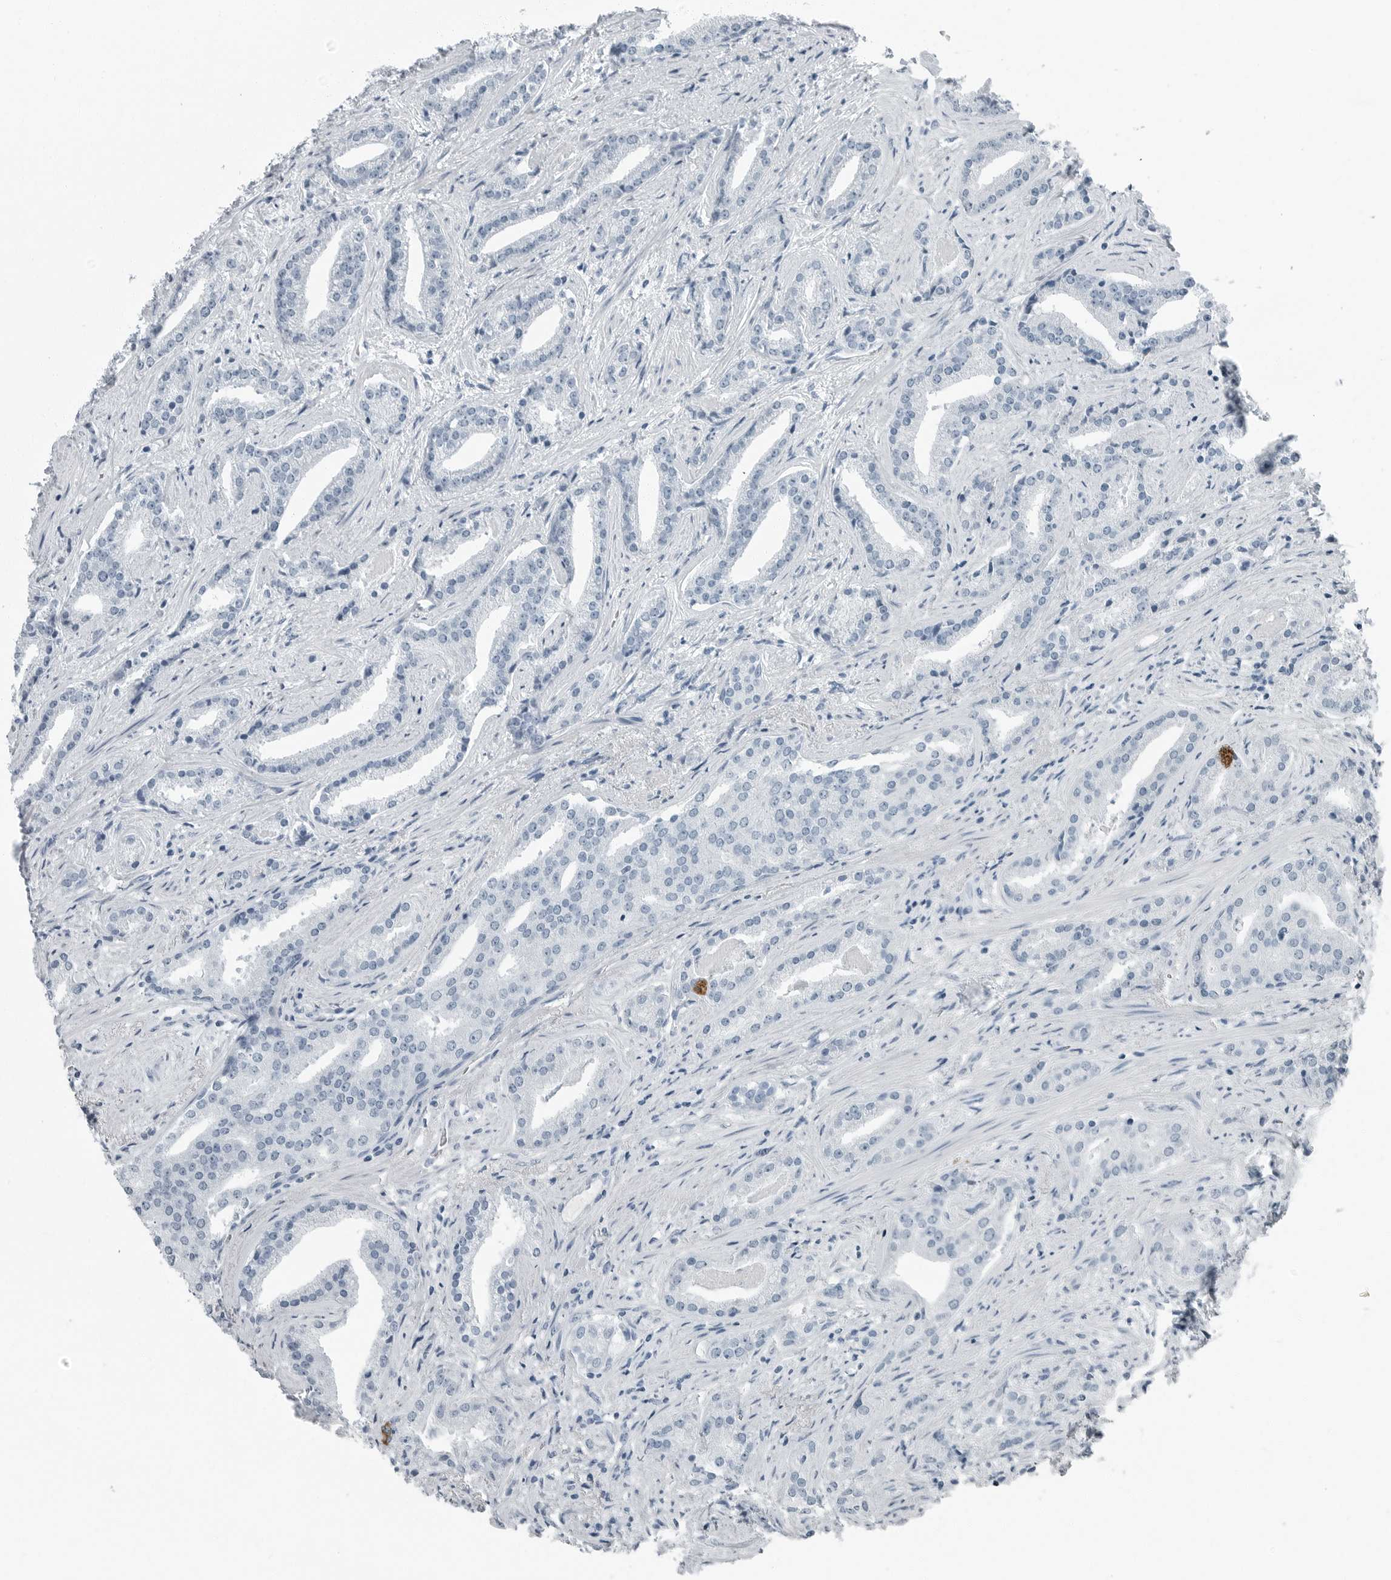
{"staining": {"intensity": "negative", "quantity": "none", "location": "none"}, "tissue": "prostate cancer", "cell_type": "Tumor cells", "image_type": "cancer", "snomed": [{"axis": "morphology", "description": "Adenocarcinoma, Low grade"}, {"axis": "topography", "description": "Prostate"}], "caption": "A photomicrograph of human prostate cancer (adenocarcinoma (low-grade)) is negative for staining in tumor cells.", "gene": "ZPBP2", "patient": {"sex": "male", "age": 67}}